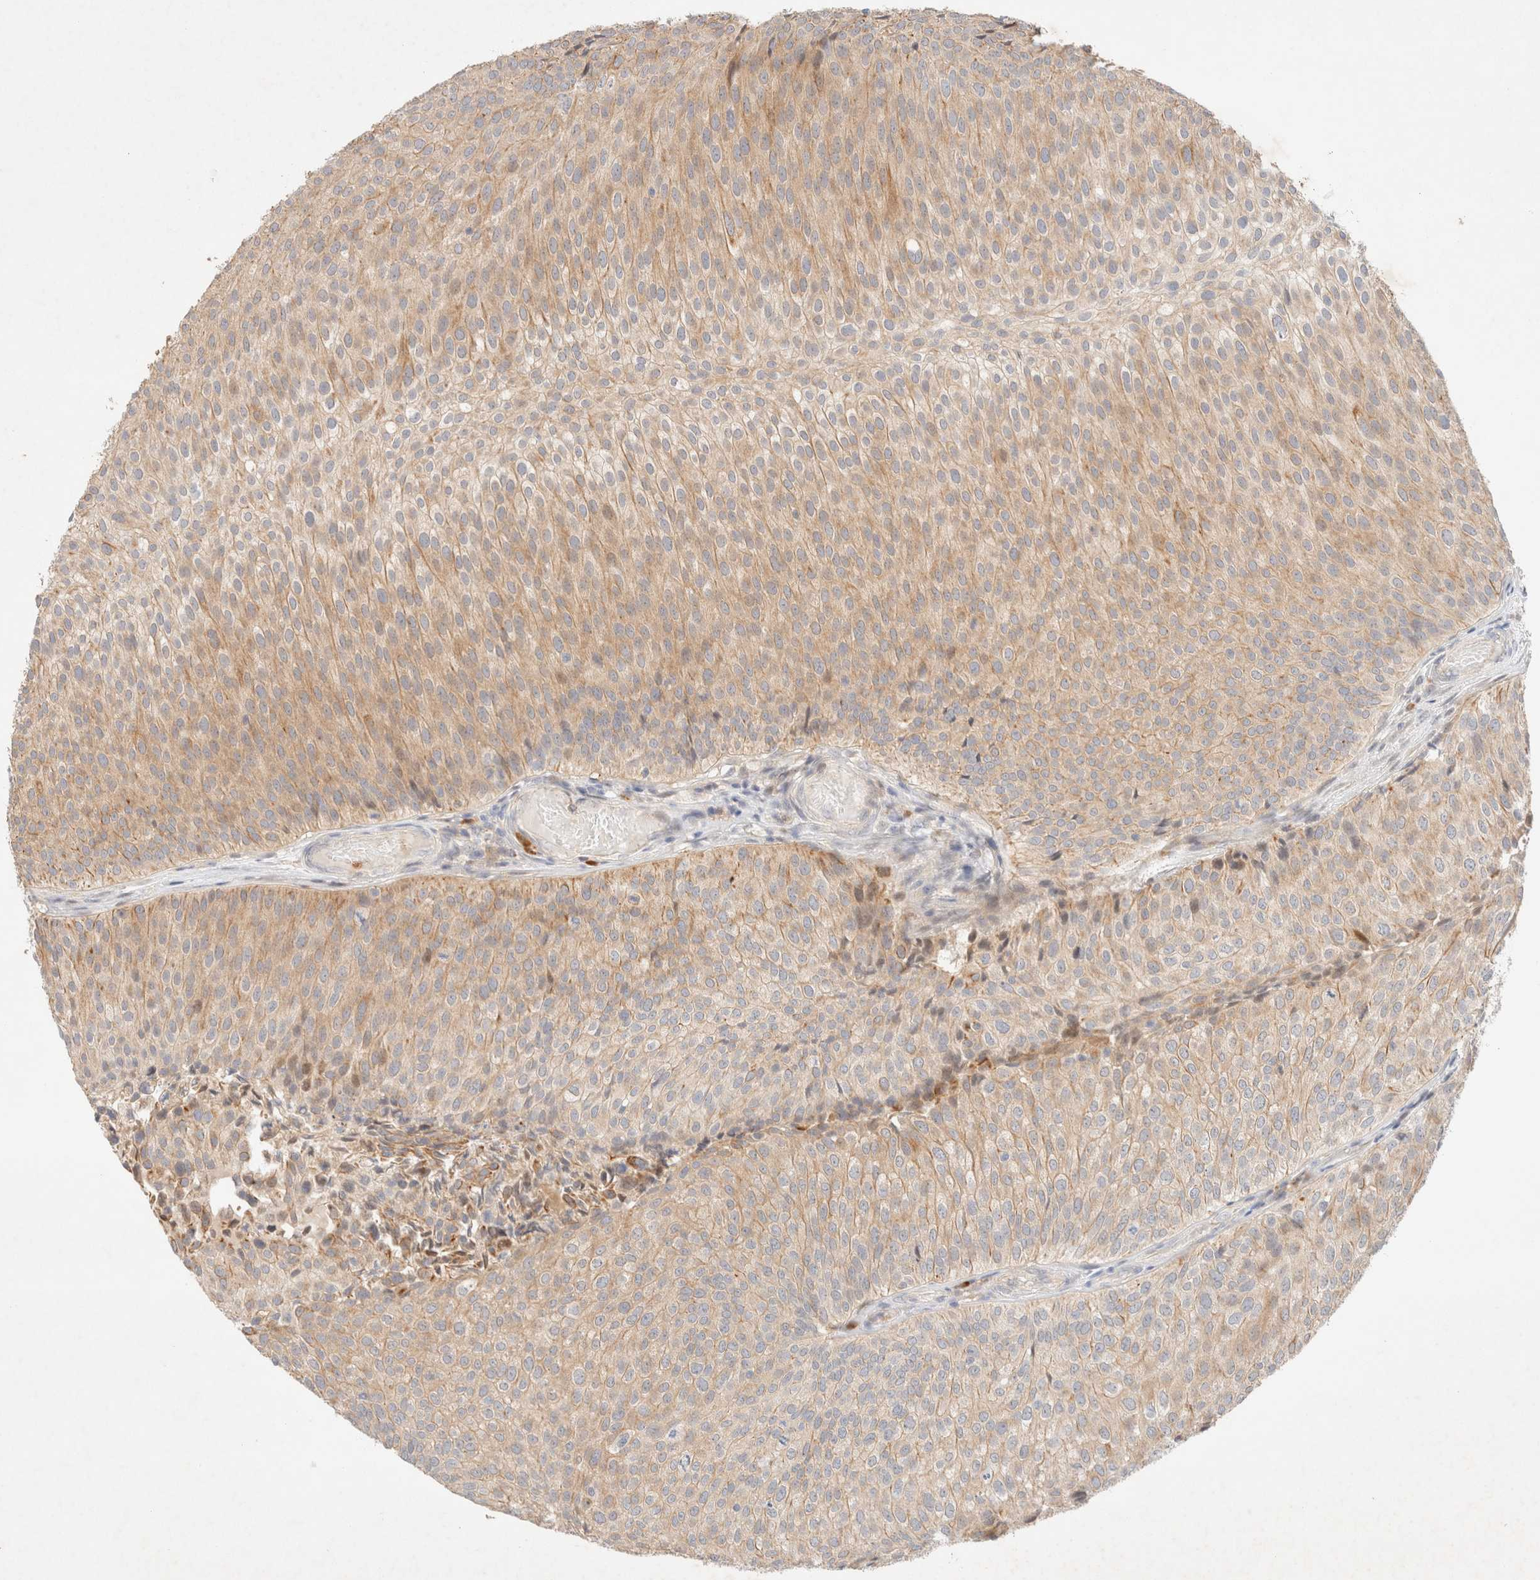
{"staining": {"intensity": "weak", "quantity": ">75%", "location": "cytoplasmic/membranous"}, "tissue": "urothelial cancer", "cell_type": "Tumor cells", "image_type": "cancer", "snomed": [{"axis": "morphology", "description": "Urothelial carcinoma, Low grade"}, {"axis": "topography", "description": "Urinary bladder"}], "caption": "High-magnification brightfield microscopy of urothelial cancer stained with DAB (3,3'-diaminobenzidine) (brown) and counterstained with hematoxylin (blue). tumor cells exhibit weak cytoplasmic/membranous positivity is present in about>75% of cells.", "gene": "SGSM2", "patient": {"sex": "male", "age": 86}}